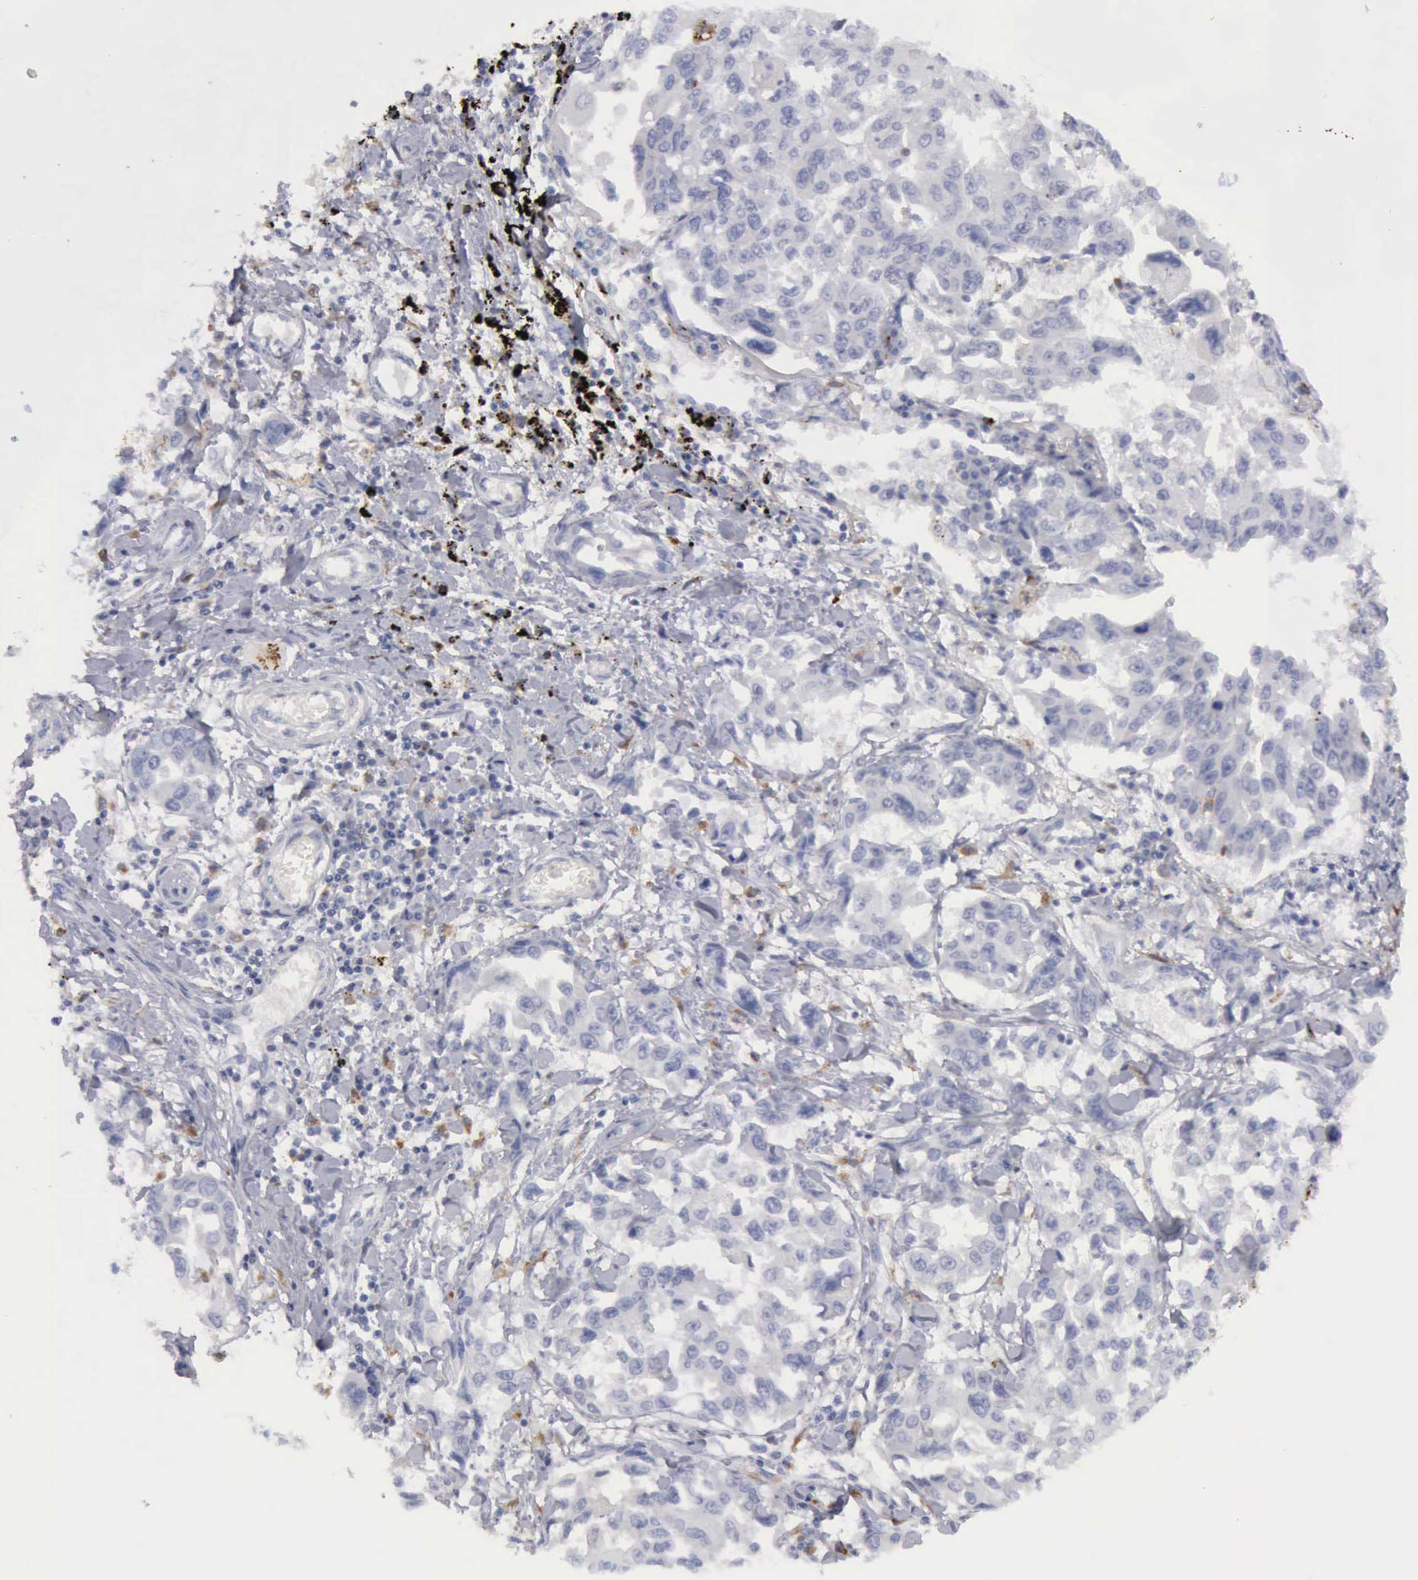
{"staining": {"intensity": "negative", "quantity": "none", "location": "none"}, "tissue": "lung cancer", "cell_type": "Tumor cells", "image_type": "cancer", "snomed": [{"axis": "morphology", "description": "Adenocarcinoma, NOS"}, {"axis": "topography", "description": "Lung"}], "caption": "IHC image of human lung cancer (adenocarcinoma) stained for a protein (brown), which reveals no positivity in tumor cells.", "gene": "CTSS", "patient": {"sex": "male", "age": 64}}